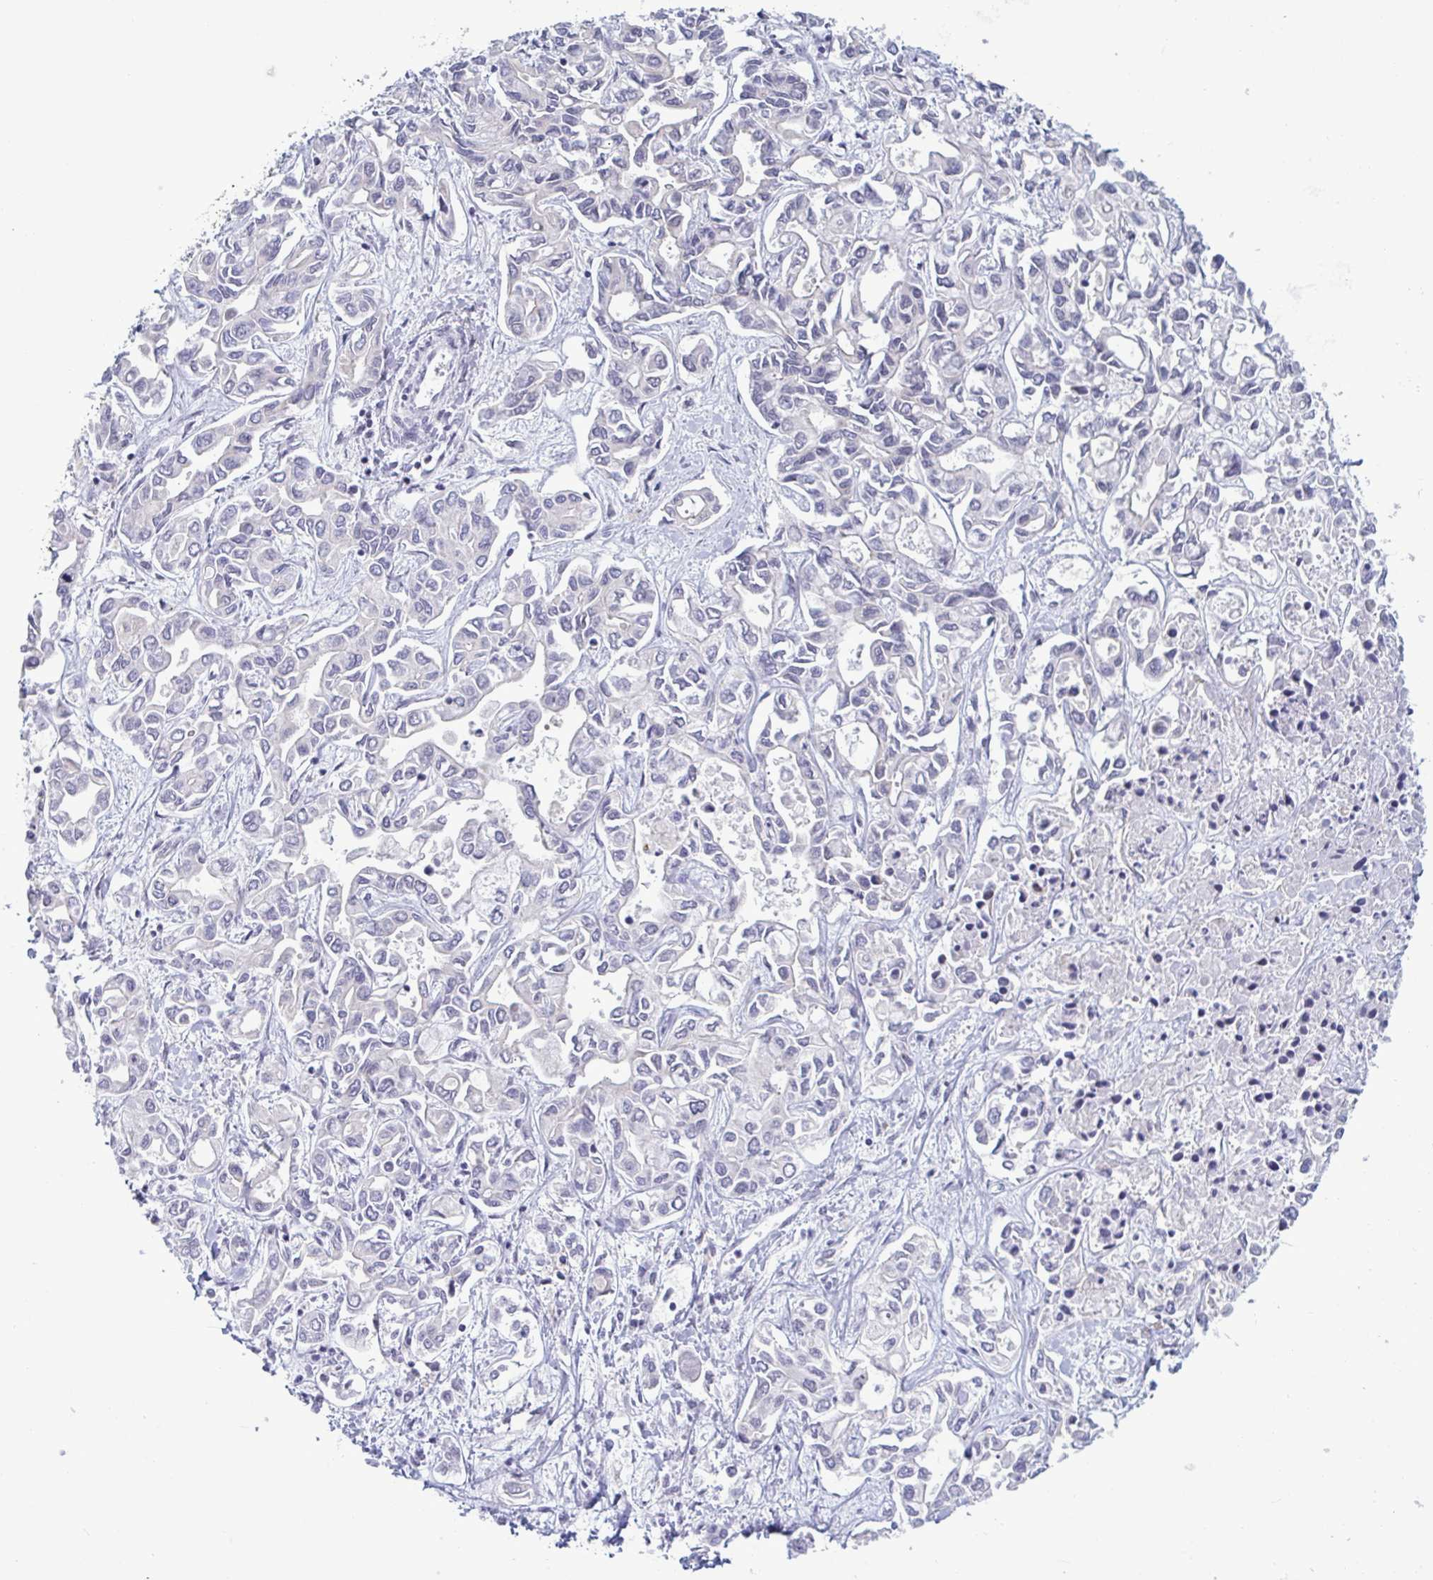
{"staining": {"intensity": "weak", "quantity": "<25%", "location": "nuclear"}, "tissue": "liver cancer", "cell_type": "Tumor cells", "image_type": "cancer", "snomed": [{"axis": "morphology", "description": "Cholangiocarcinoma"}, {"axis": "topography", "description": "Liver"}], "caption": "Human liver cancer (cholangiocarcinoma) stained for a protein using IHC demonstrates no positivity in tumor cells.", "gene": "PPP1R10", "patient": {"sex": "female", "age": 64}}